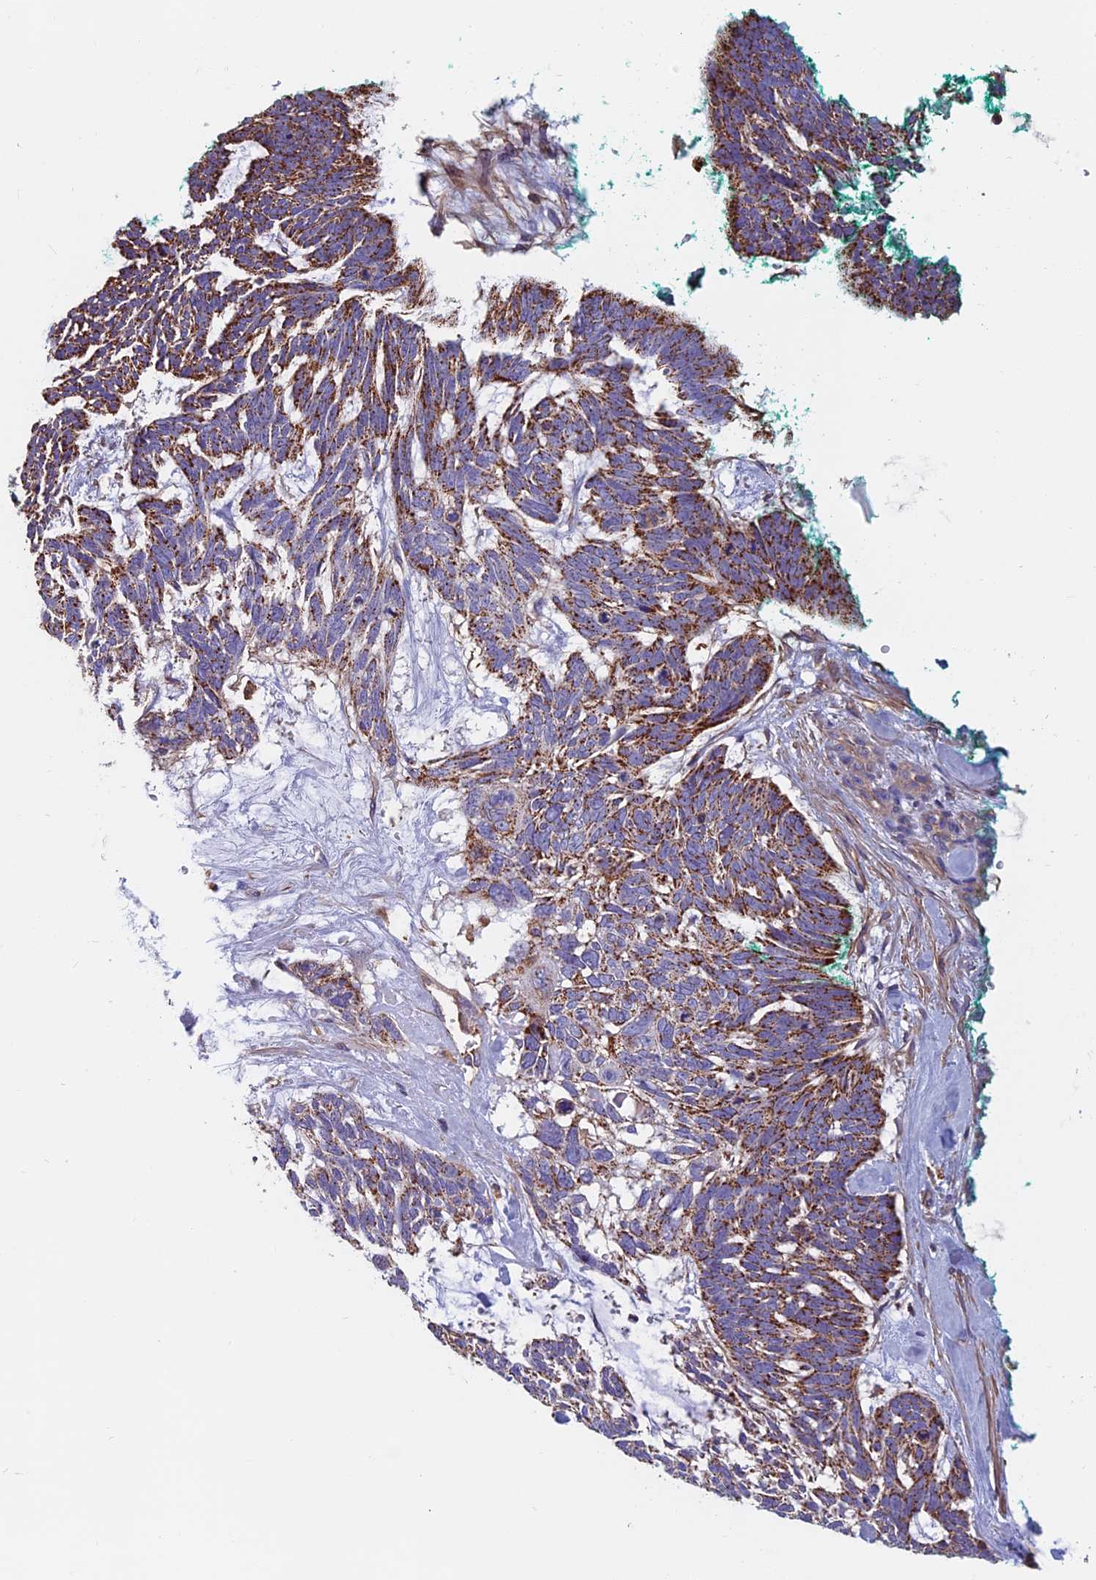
{"staining": {"intensity": "moderate", "quantity": ">75%", "location": "cytoplasmic/membranous"}, "tissue": "skin cancer", "cell_type": "Tumor cells", "image_type": "cancer", "snomed": [{"axis": "morphology", "description": "Basal cell carcinoma"}, {"axis": "topography", "description": "Skin"}], "caption": "The histopathology image exhibits a brown stain indicating the presence of a protein in the cytoplasmic/membranous of tumor cells in skin cancer.", "gene": "HSD17B8", "patient": {"sex": "male", "age": 88}}